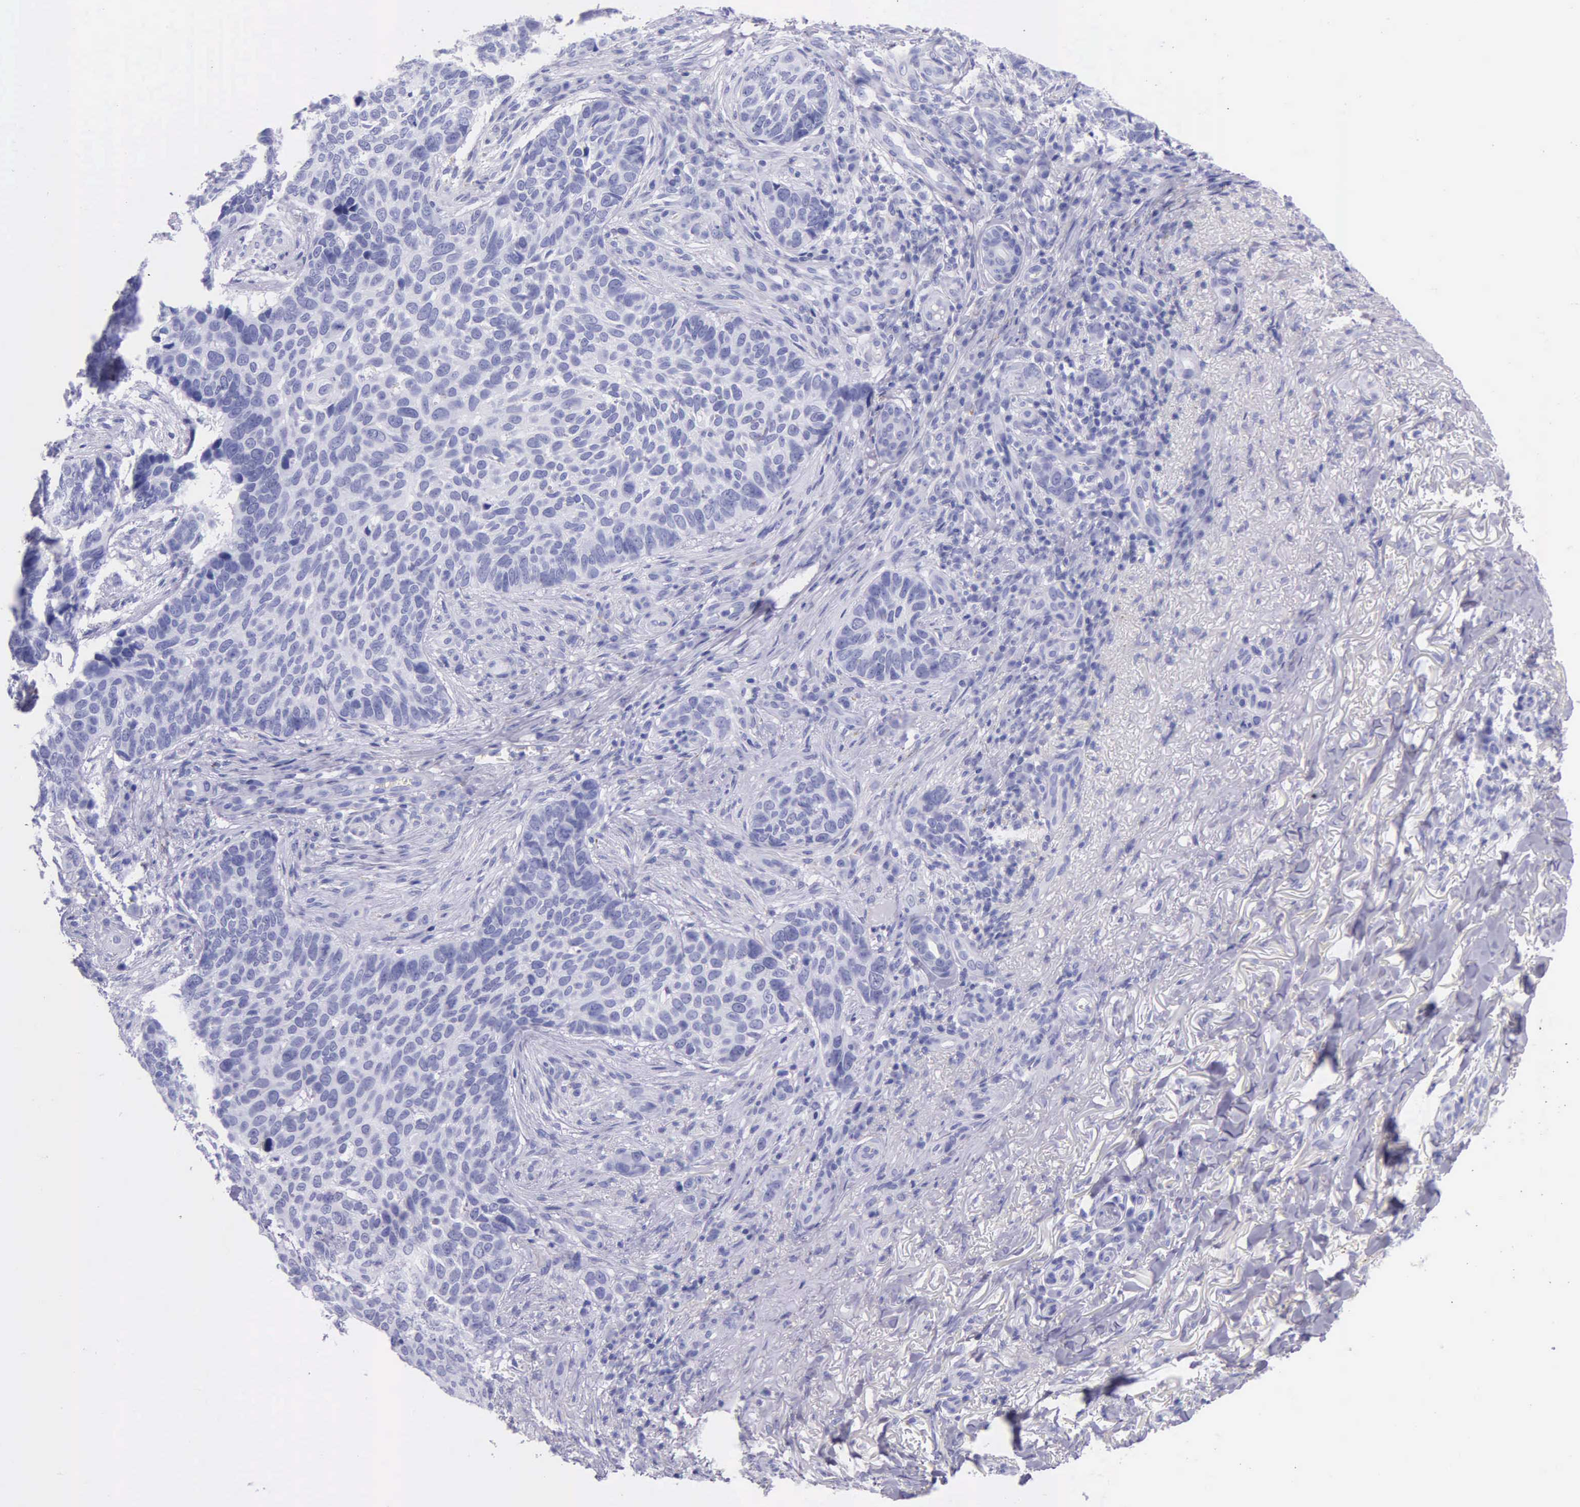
{"staining": {"intensity": "negative", "quantity": "none", "location": "none"}, "tissue": "skin cancer", "cell_type": "Tumor cells", "image_type": "cancer", "snomed": [{"axis": "morphology", "description": "Basal cell carcinoma"}, {"axis": "topography", "description": "Skin"}], "caption": "Immunohistochemical staining of human skin cancer exhibits no significant expression in tumor cells.", "gene": "KLK3", "patient": {"sex": "male", "age": 81}}